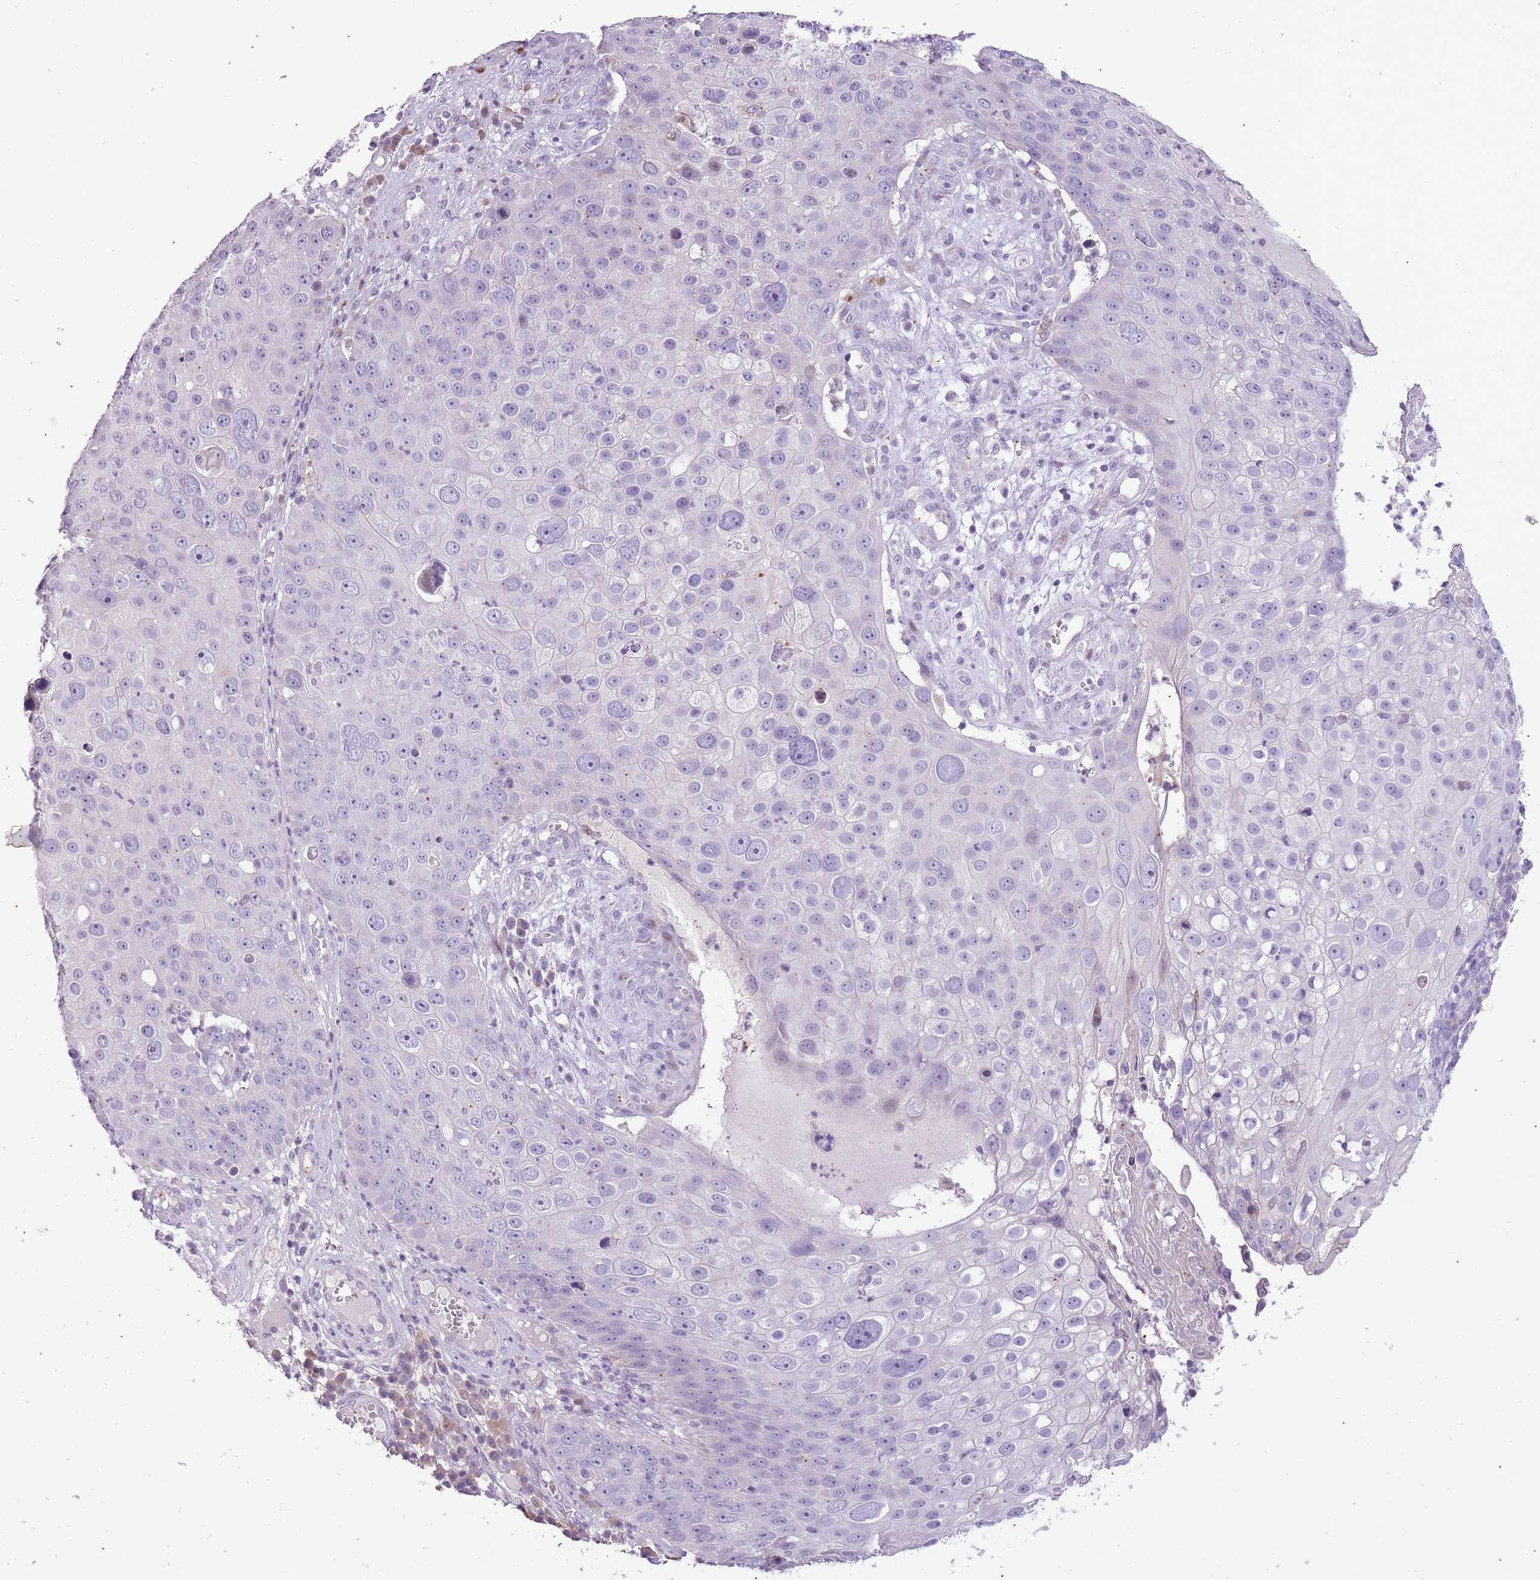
{"staining": {"intensity": "negative", "quantity": "none", "location": "none"}, "tissue": "skin cancer", "cell_type": "Tumor cells", "image_type": "cancer", "snomed": [{"axis": "morphology", "description": "Squamous cell carcinoma, NOS"}, {"axis": "topography", "description": "Skin"}], "caption": "IHC of skin cancer (squamous cell carcinoma) exhibits no expression in tumor cells.", "gene": "CNTNAP3", "patient": {"sex": "male", "age": 71}}